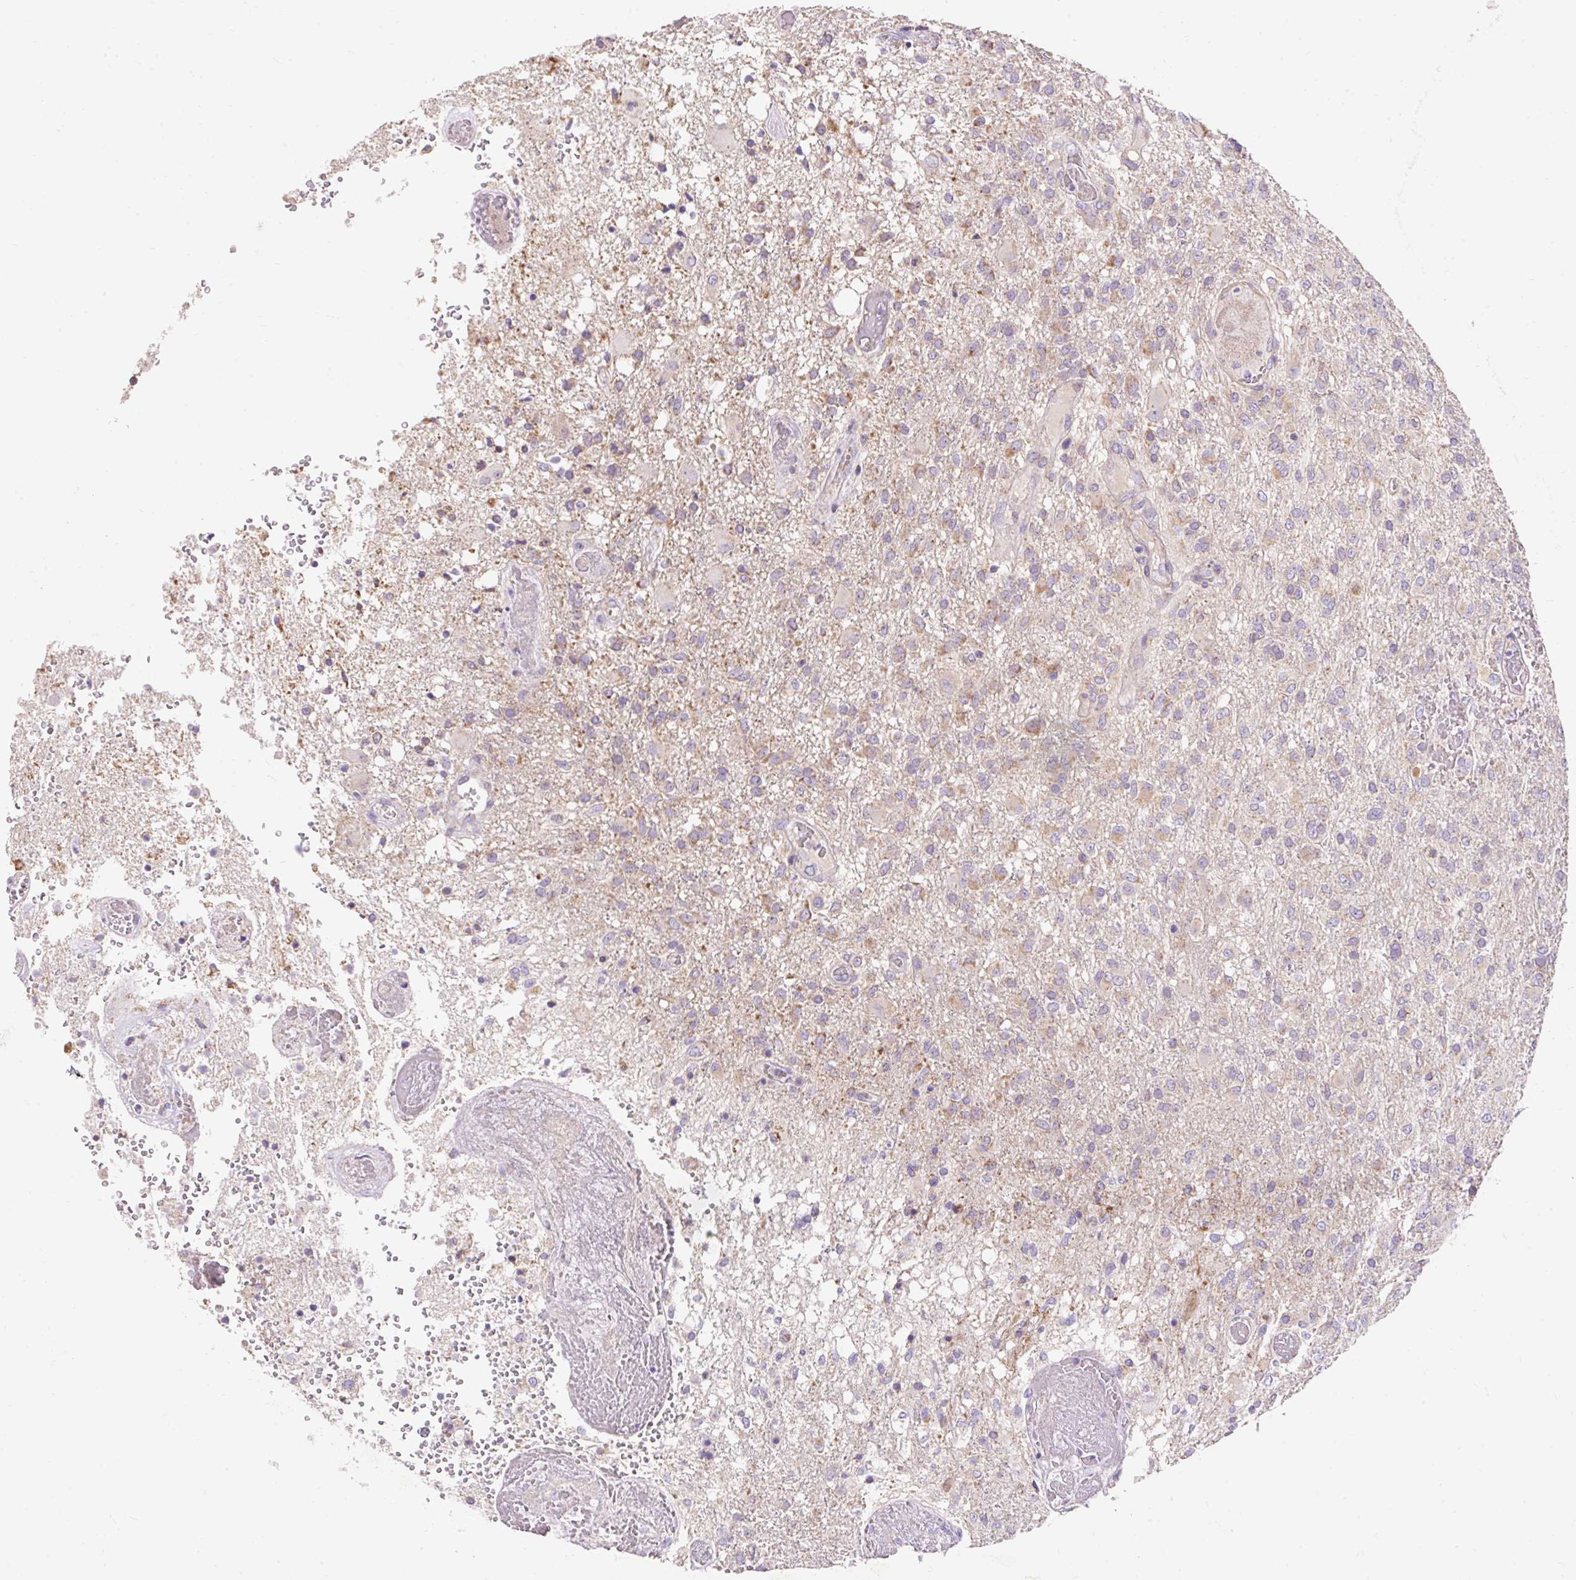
{"staining": {"intensity": "weak", "quantity": "25%-75%", "location": "cytoplasmic/membranous"}, "tissue": "glioma", "cell_type": "Tumor cells", "image_type": "cancer", "snomed": [{"axis": "morphology", "description": "Glioma, malignant, High grade"}, {"axis": "topography", "description": "Brain"}], "caption": "Weak cytoplasmic/membranous positivity is identified in about 25%-75% of tumor cells in glioma.", "gene": "PMAIP1", "patient": {"sex": "female", "age": 74}}